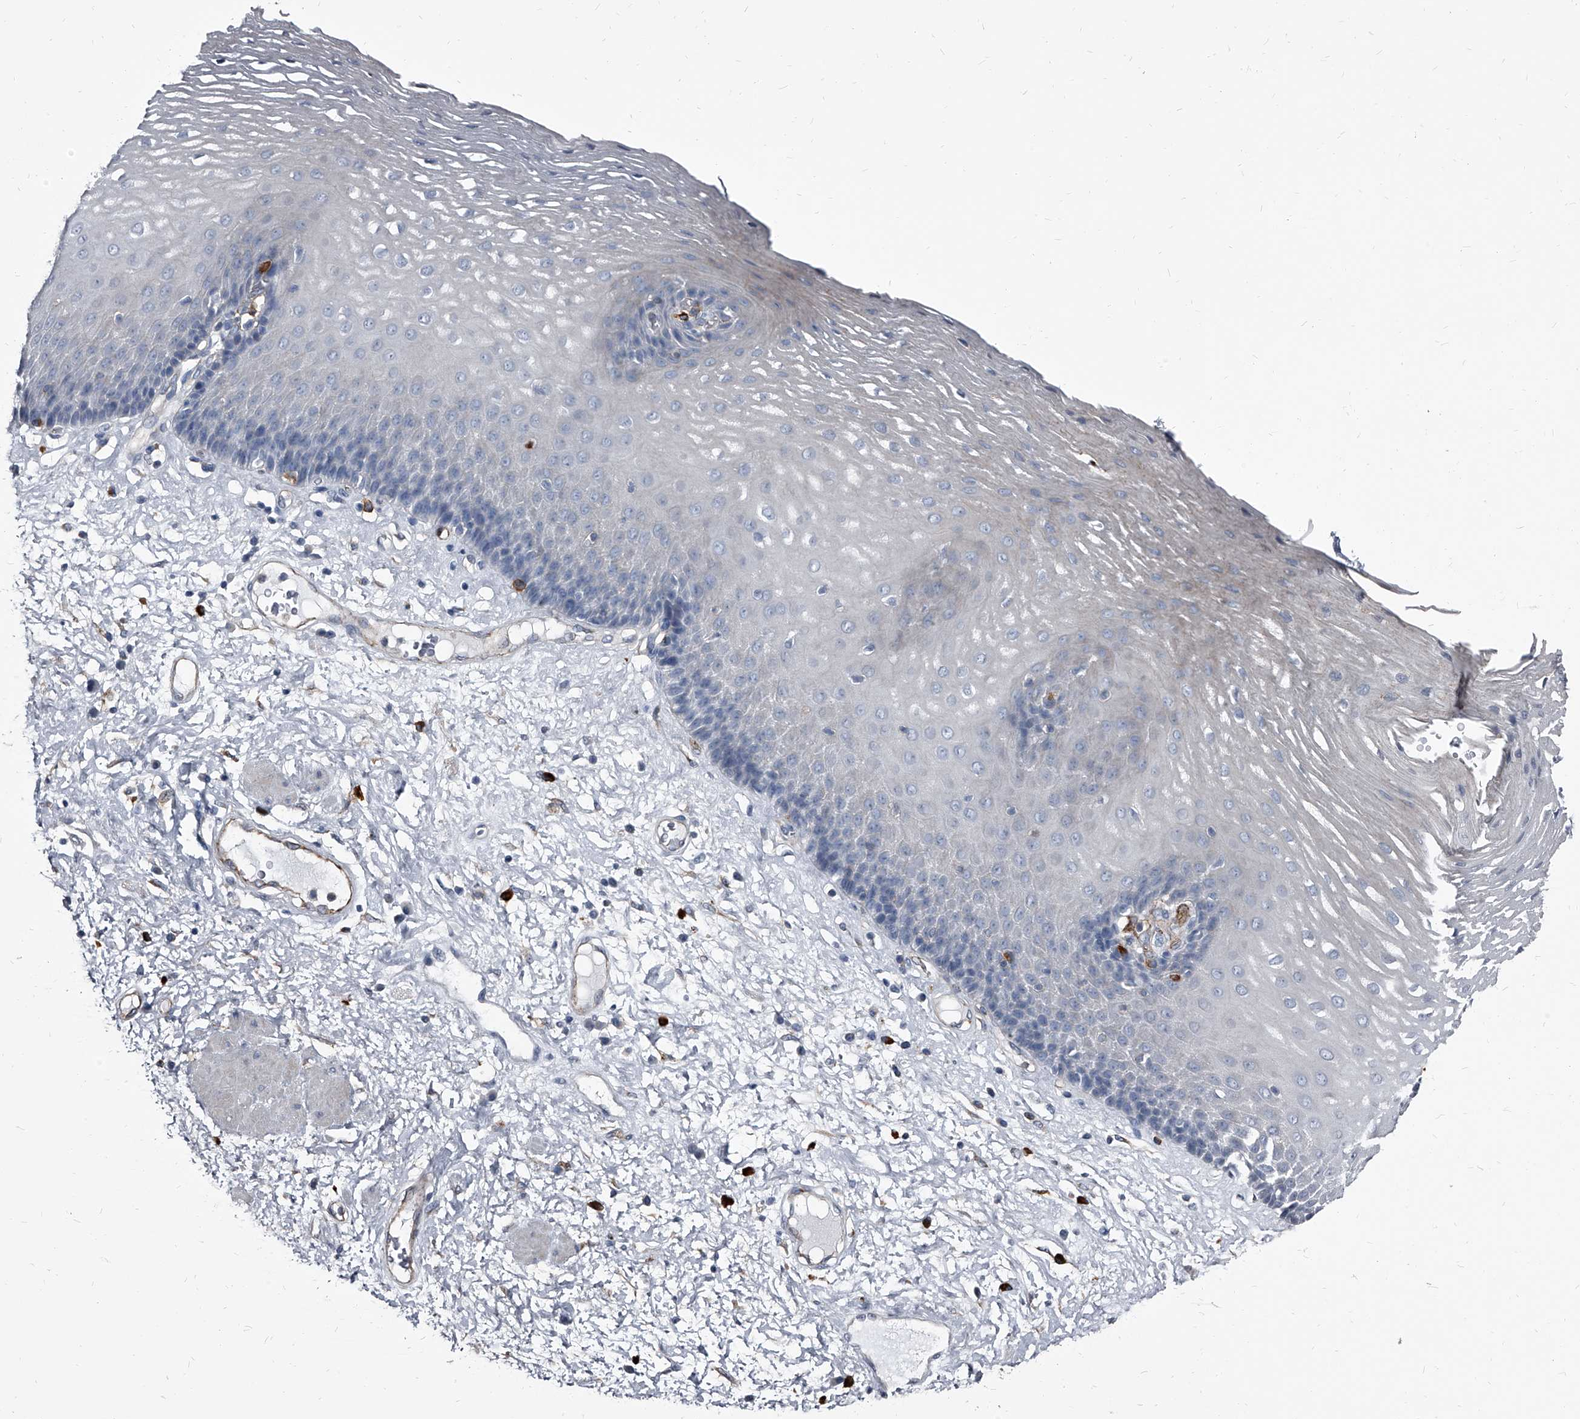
{"staining": {"intensity": "negative", "quantity": "none", "location": "none"}, "tissue": "esophagus", "cell_type": "Squamous epithelial cells", "image_type": "normal", "snomed": [{"axis": "morphology", "description": "Normal tissue, NOS"}, {"axis": "morphology", "description": "Adenocarcinoma, NOS"}, {"axis": "topography", "description": "Esophagus"}], "caption": "A high-resolution photomicrograph shows IHC staining of benign esophagus, which shows no significant positivity in squamous epithelial cells. (DAB immunohistochemistry (IHC), high magnification).", "gene": "PGLYRP3", "patient": {"sex": "male", "age": 62}}